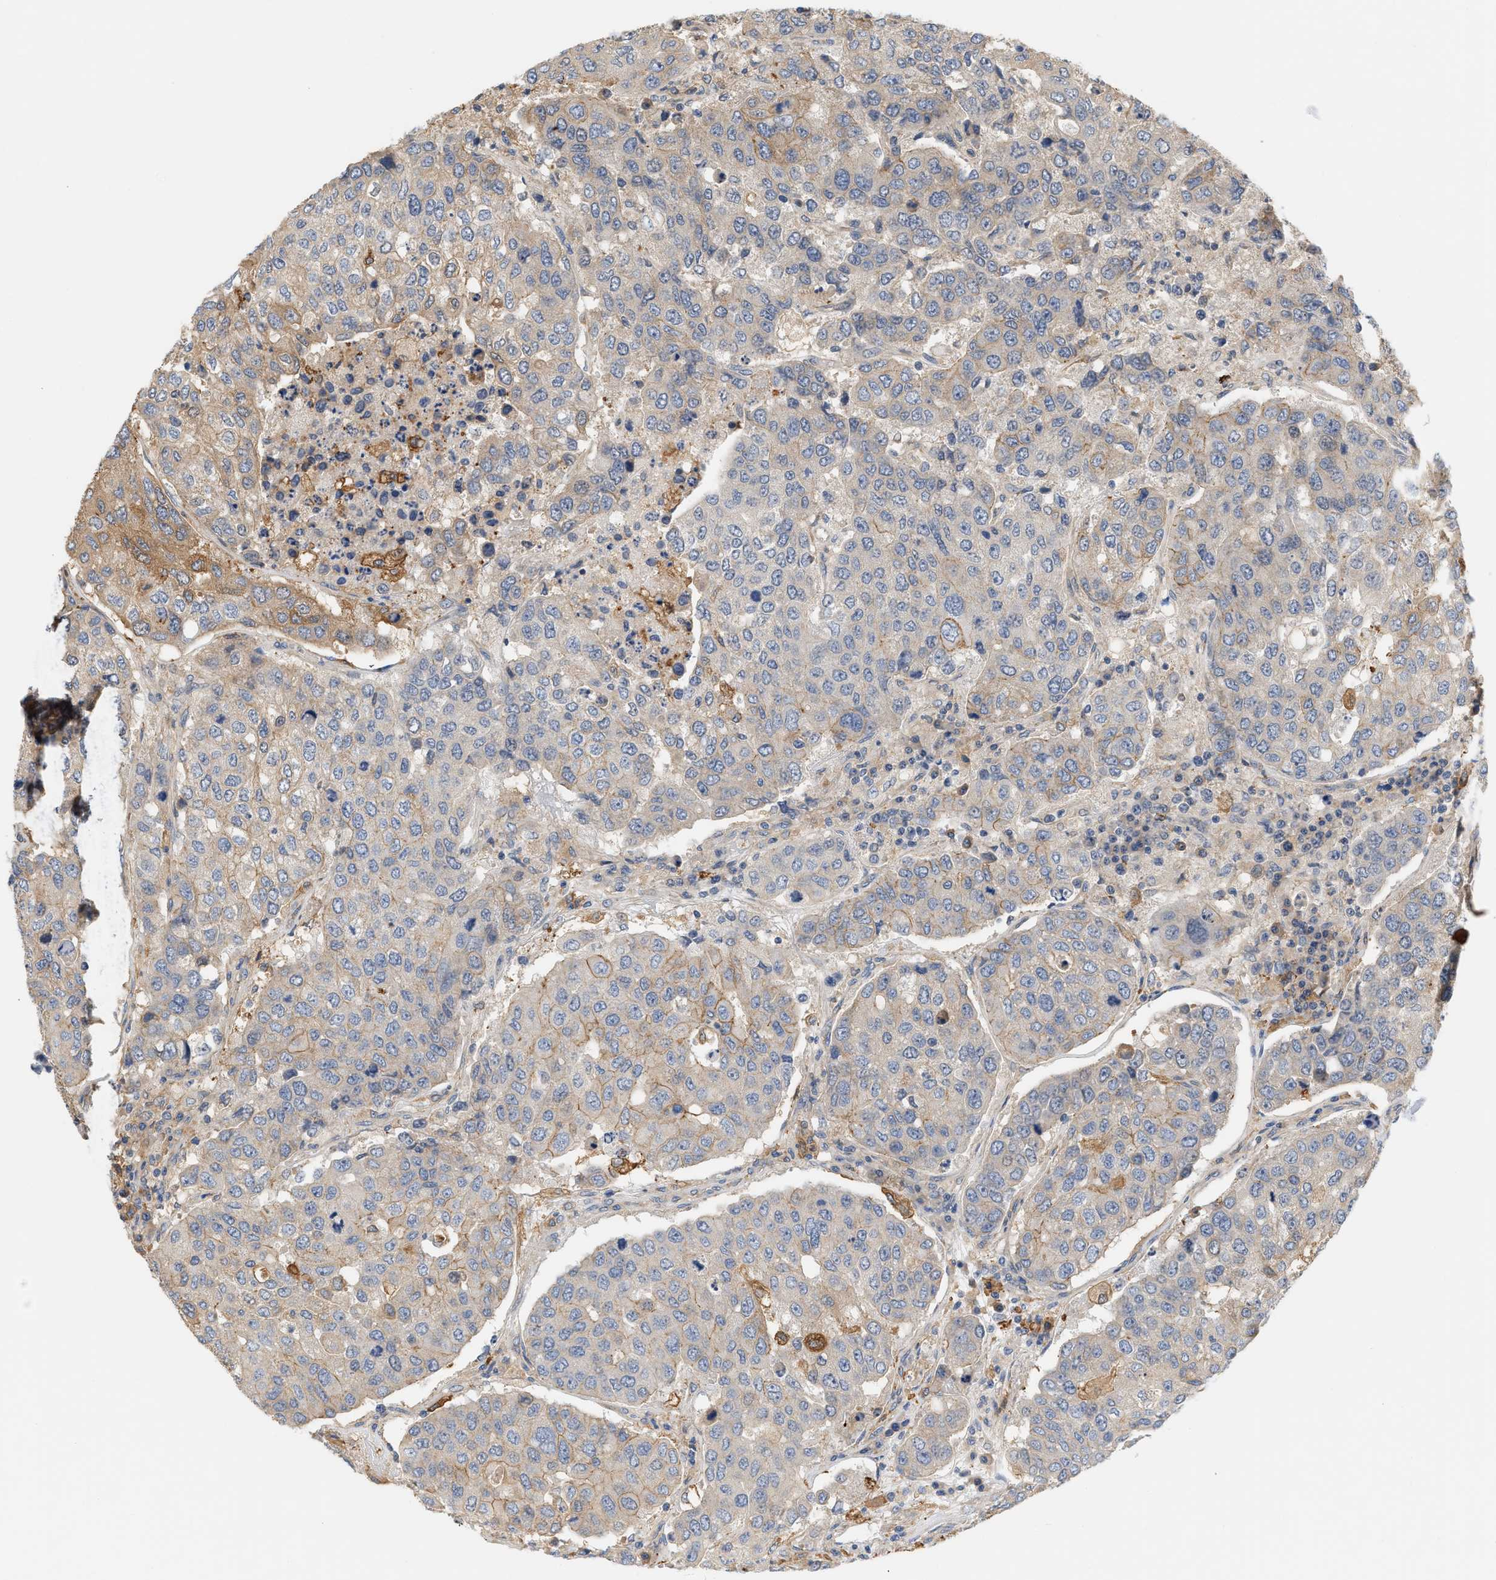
{"staining": {"intensity": "weak", "quantity": "25%-75%", "location": "cytoplasmic/membranous"}, "tissue": "urothelial cancer", "cell_type": "Tumor cells", "image_type": "cancer", "snomed": [{"axis": "morphology", "description": "Urothelial carcinoma, High grade"}, {"axis": "topography", "description": "Lymph node"}, {"axis": "topography", "description": "Urinary bladder"}], "caption": "The photomicrograph shows a brown stain indicating the presence of a protein in the cytoplasmic/membranous of tumor cells in urothelial cancer.", "gene": "CTXN1", "patient": {"sex": "male", "age": 51}}